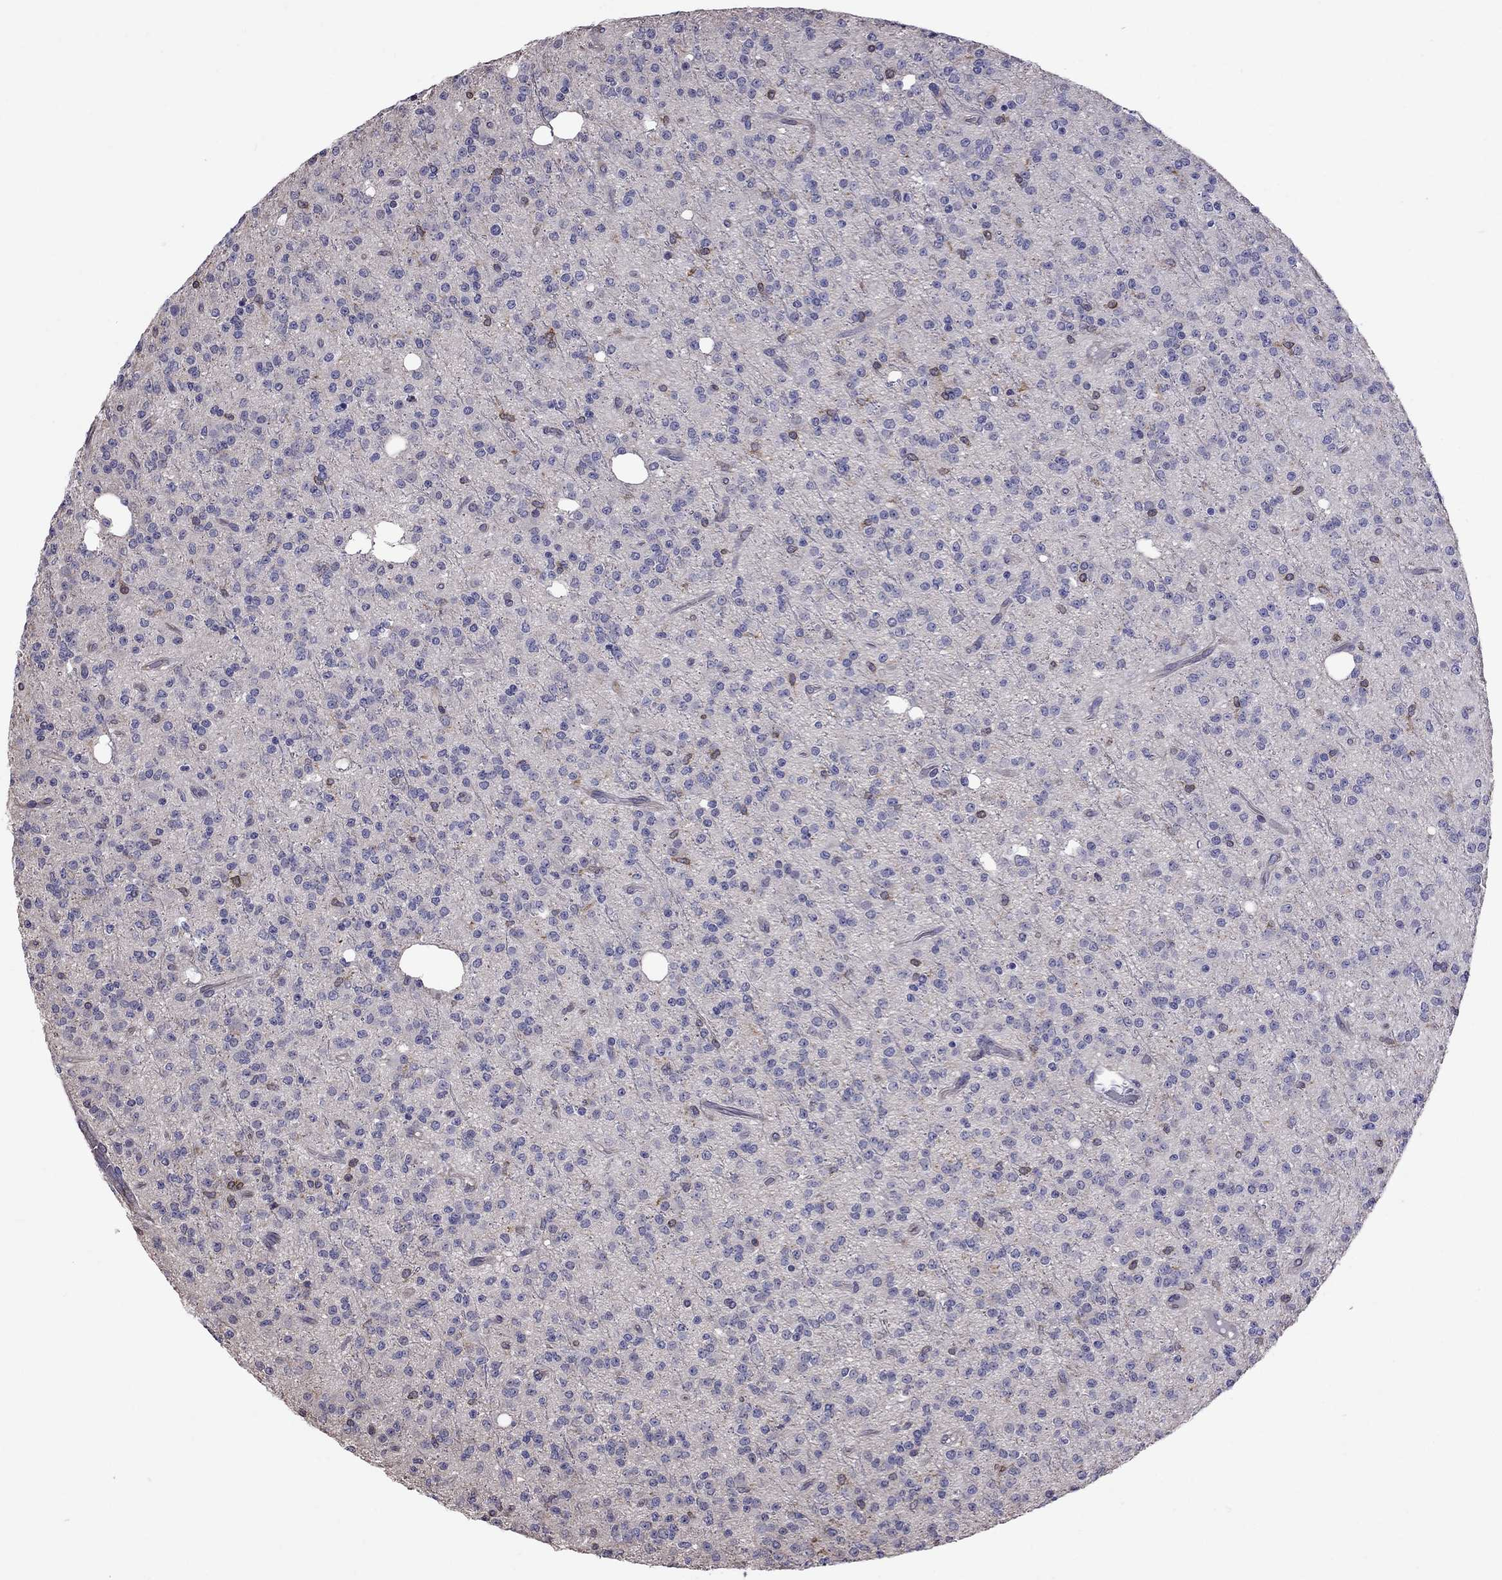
{"staining": {"intensity": "negative", "quantity": "none", "location": "none"}, "tissue": "glioma", "cell_type": "Tumor cells", "image_type": "cancer", "snomed": [{"axis": "morphology", "description": "Glioma, malignant, Low grade"}, {"axis": "topography", "description": "Brain"}], "caption": "Immunohistochemistry micrograph of neoplastic tissue: human low-grade glioma (malignant) stained with DAB (3,3'-diaminobenzidine) shows no significant protein positivity in tumor cells.", "gene": "ADAM28", "patient": {"sex": "male", "age": 27}}